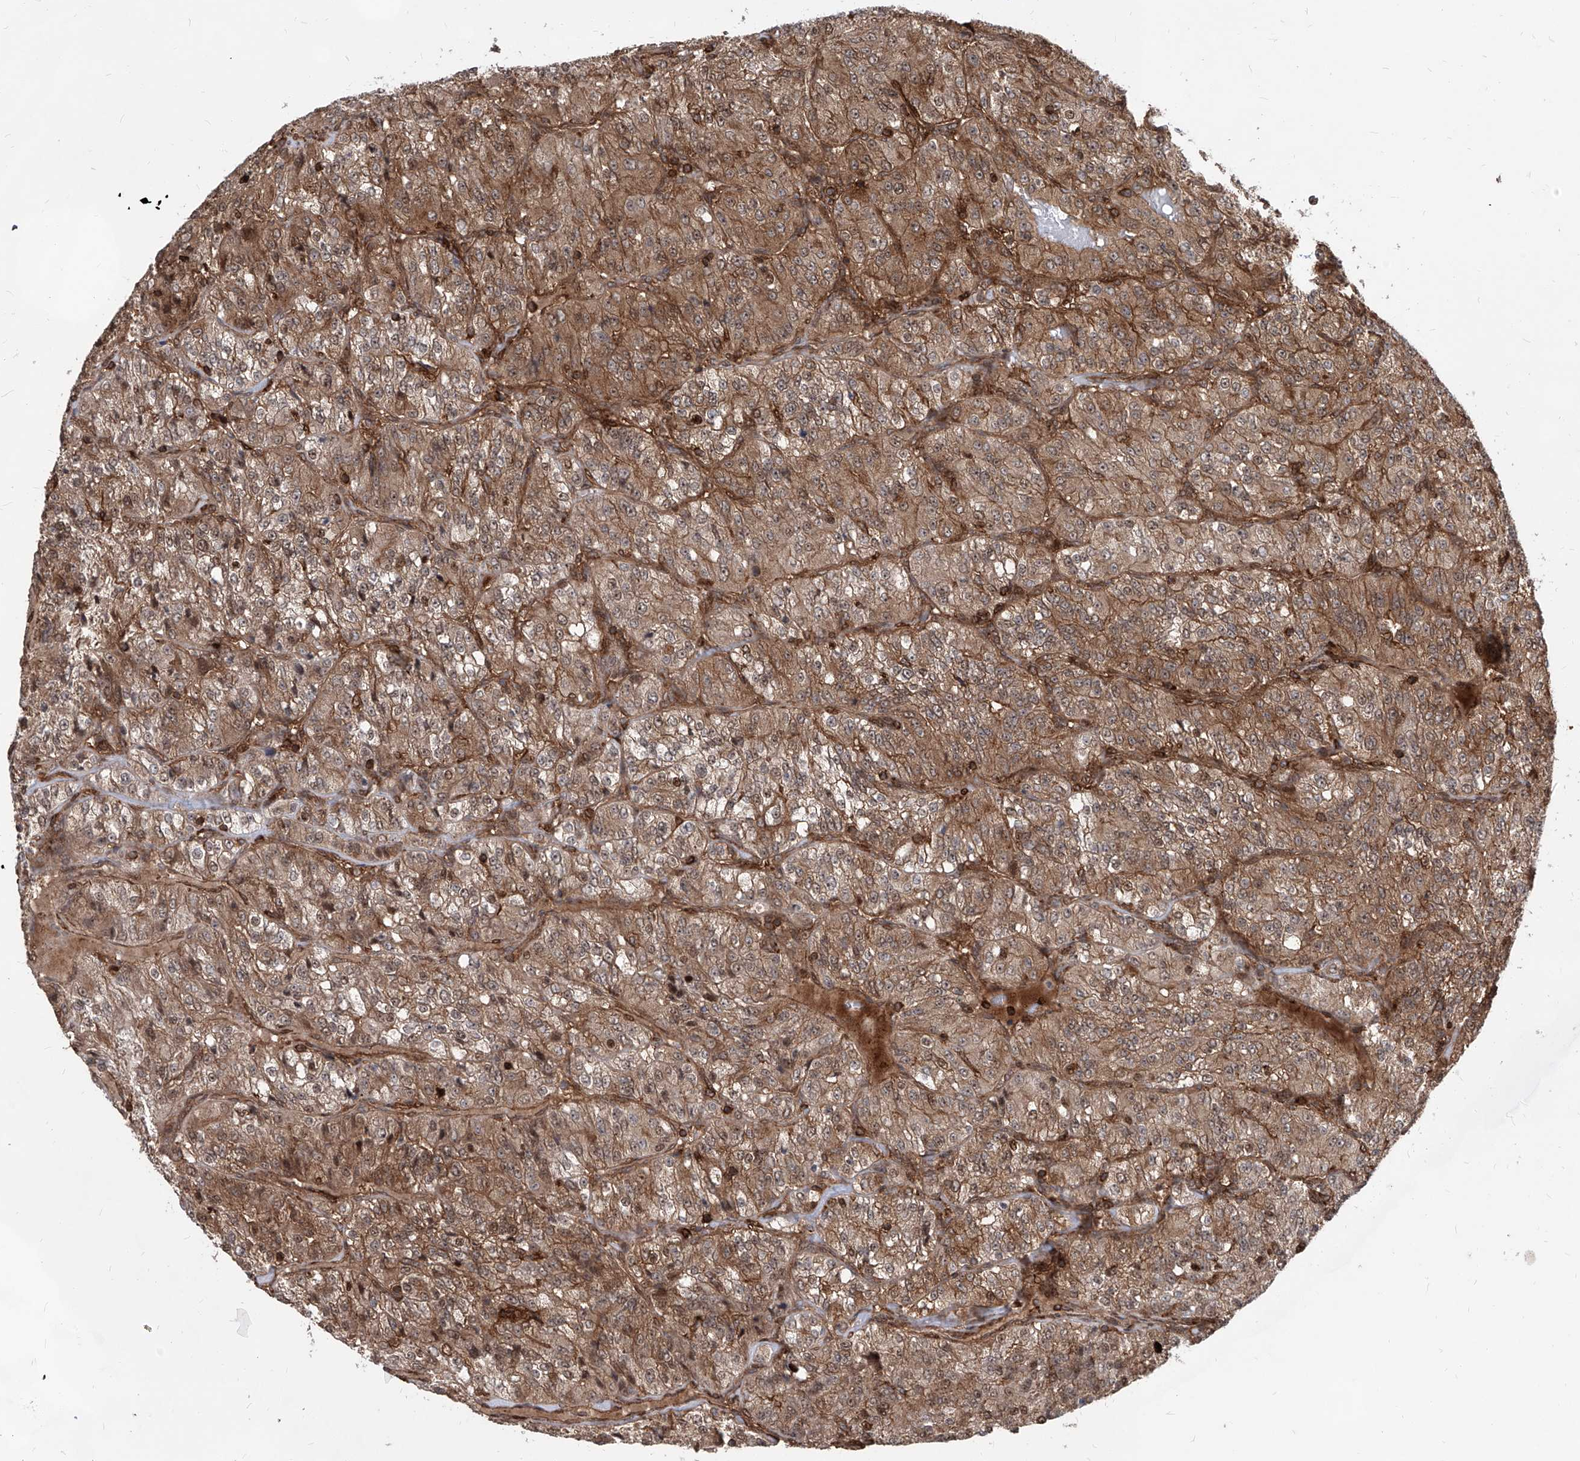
{"staining": {"intensity": "moderate", "quantity": ">75%", "location": "cytoplasmic/membranous,nuclear"}, "tissue": "renal cancer", "cell_type": "Tumor cells", "image_type": "cancer", "snomed": [{"axis": "morphology", "description": "Adenocarcinoma, NOS"}, {"axis": "topography", "description": "Kidney"}], "caption": "Brown immunohistochemical staining in human renal adenocarcinoma exhibits moderate cytoplasmic/membranous and nuclear positivity in about >75% of tumor cells.", "gene": "MAGED2", "patient": {"sex": "female", "age": 63}}